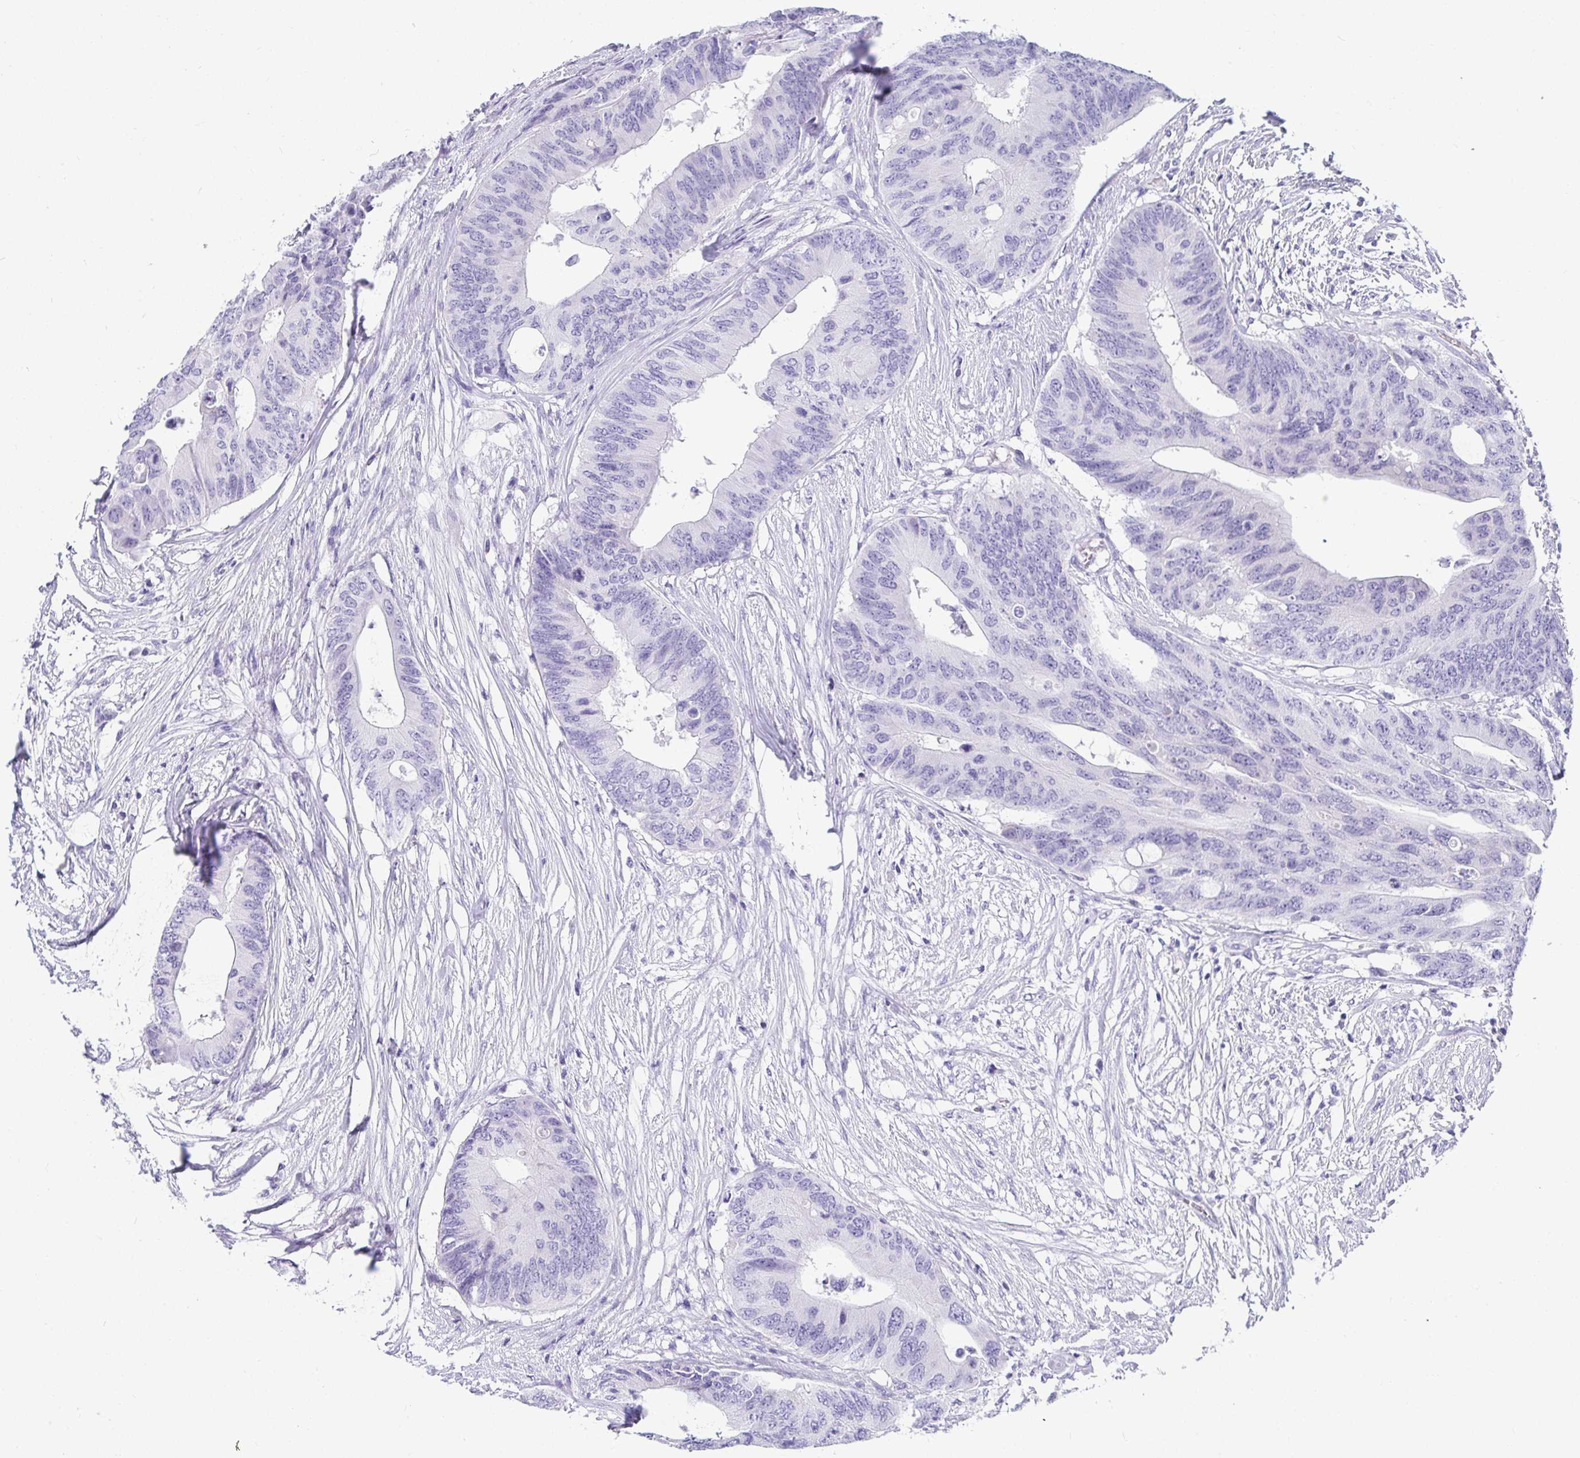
{"staining": {"intensity": "negative", "quantity": "none", "location": "none"}, "tissue": "colorectal cancer", "cell_type": "Tumor cells", "image_type": "cancer", "snomed": [{"axis": "morphology", "description": "Adenocarcinoma, NOS"}, {"axis": "topography", "description": "Colon"}], "caption": "Tumor cells are negative for brown protein staining in colorectal adenocarcinoma.", "gene": "TMEM241", "patient": {"sex": "male", "age": 71}}